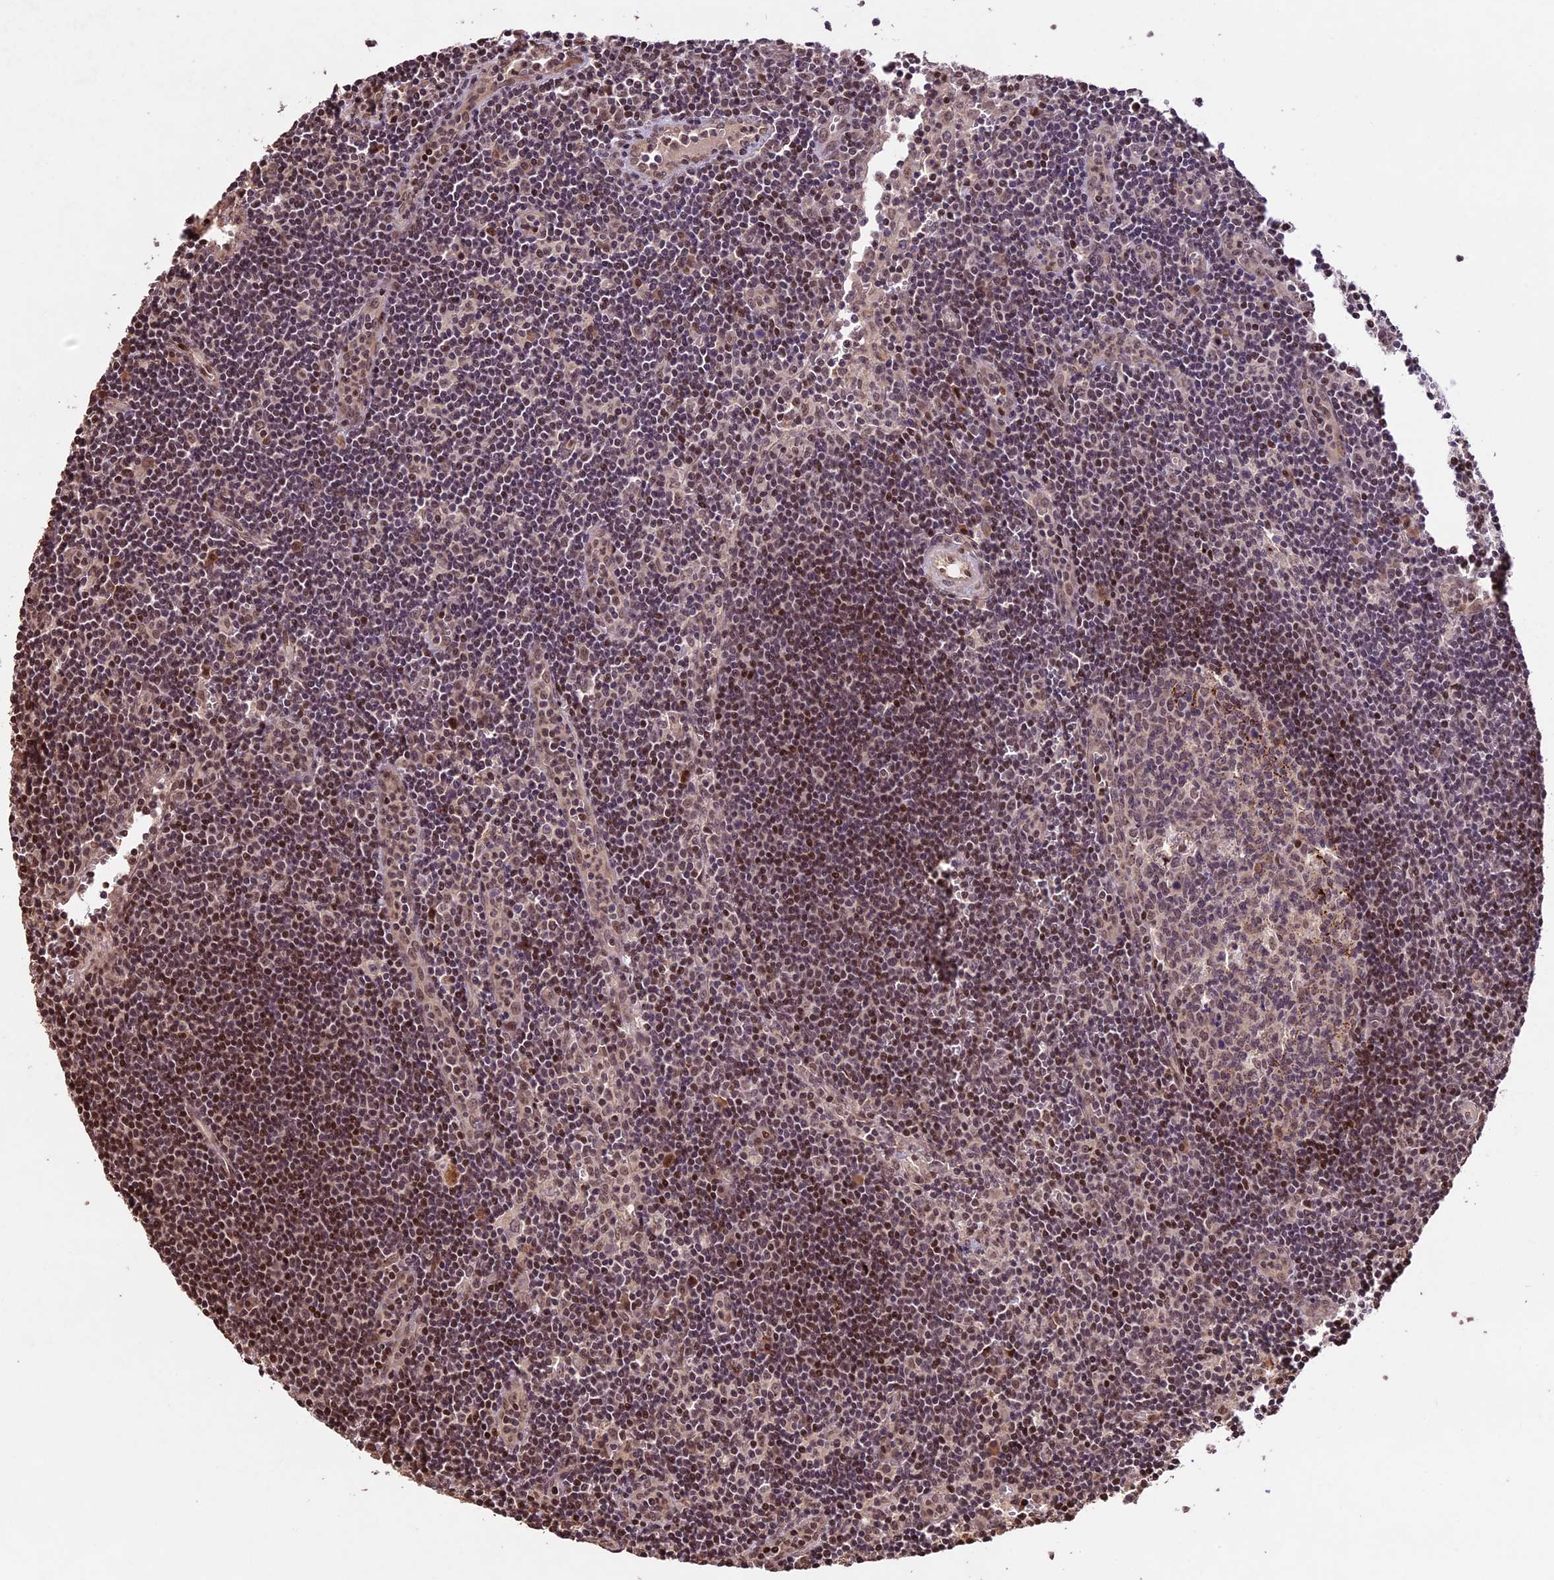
{"staining": {"intensity": "moderate", "quantity": "<25%", "location": "nuclear"}, "tissue": "lymph node", "cell_type": "Germinal center cells", "image_type": "normal", "snomed": [{"axis": "morphology", "description": "Normal tissue, NOS"}, {"axis": "topography", "description": "Lymph node"}], "caption": "IHC photomicrograph of unremarkable lymph node: human lymph node stained using immunohistochemistry displays low levels of moderate protein expression localized specifically in the nuclear of germinal center cells, appearing as a nuclear brown color.", "gene": "CDKN2AIP", "patient": {"sex": "female", "age": 32}}